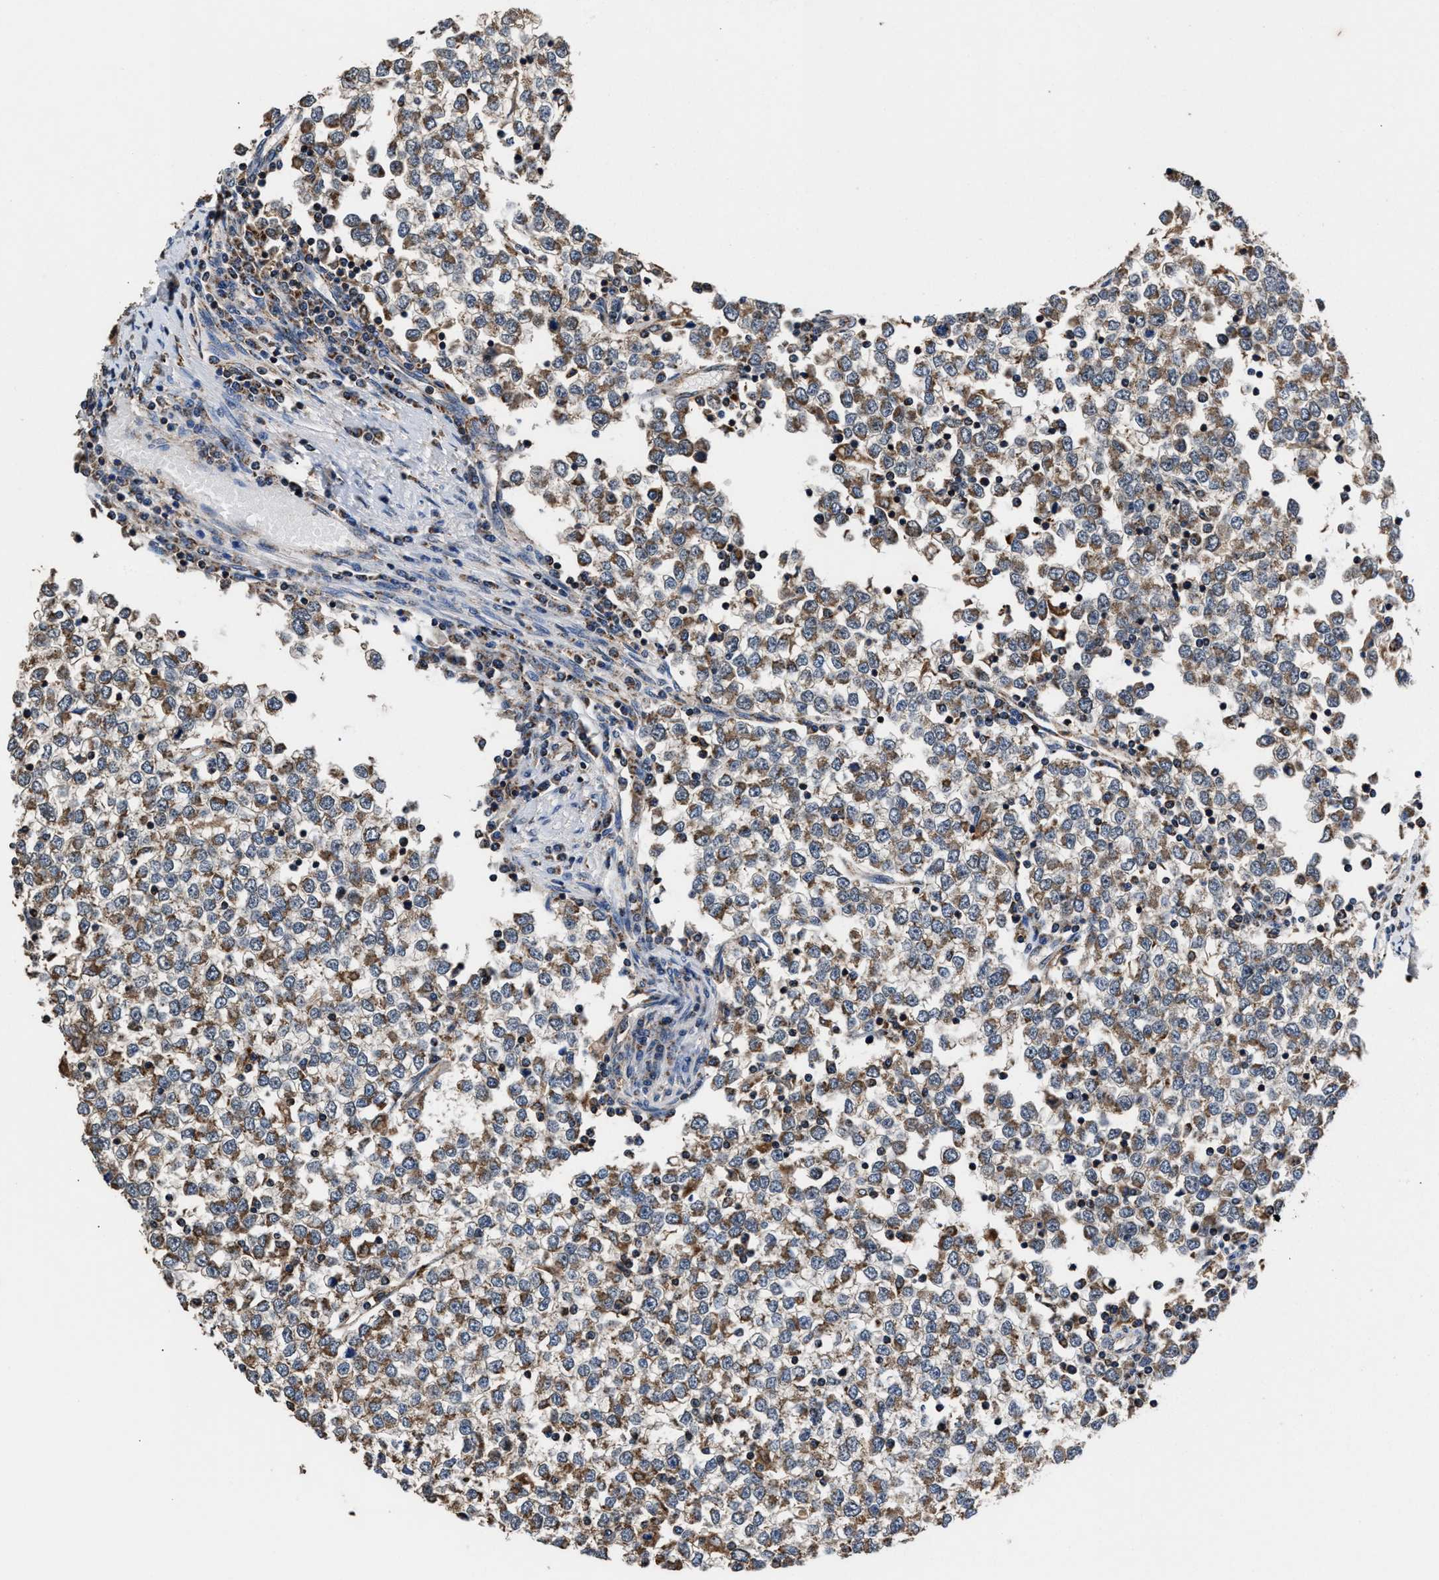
{"staining": {"intensity": "moderate", "quantity": ">75%", "location": "cytoplasmic/membranous"}, "tissue": "testis cancer", "cell_type": "Tumor cells", "image_type": "cancer", "snomed": [{"axis": "morphology", "description": "Seminoma, NOS"}, {"axis": "topography", "description": "Testis"}], "caption": "Human testis seminoma stained with a protein marker shows moderate staining in tumor cells.", "gene": "ACLY", "patient": {"sex": "male", "age": 65}}